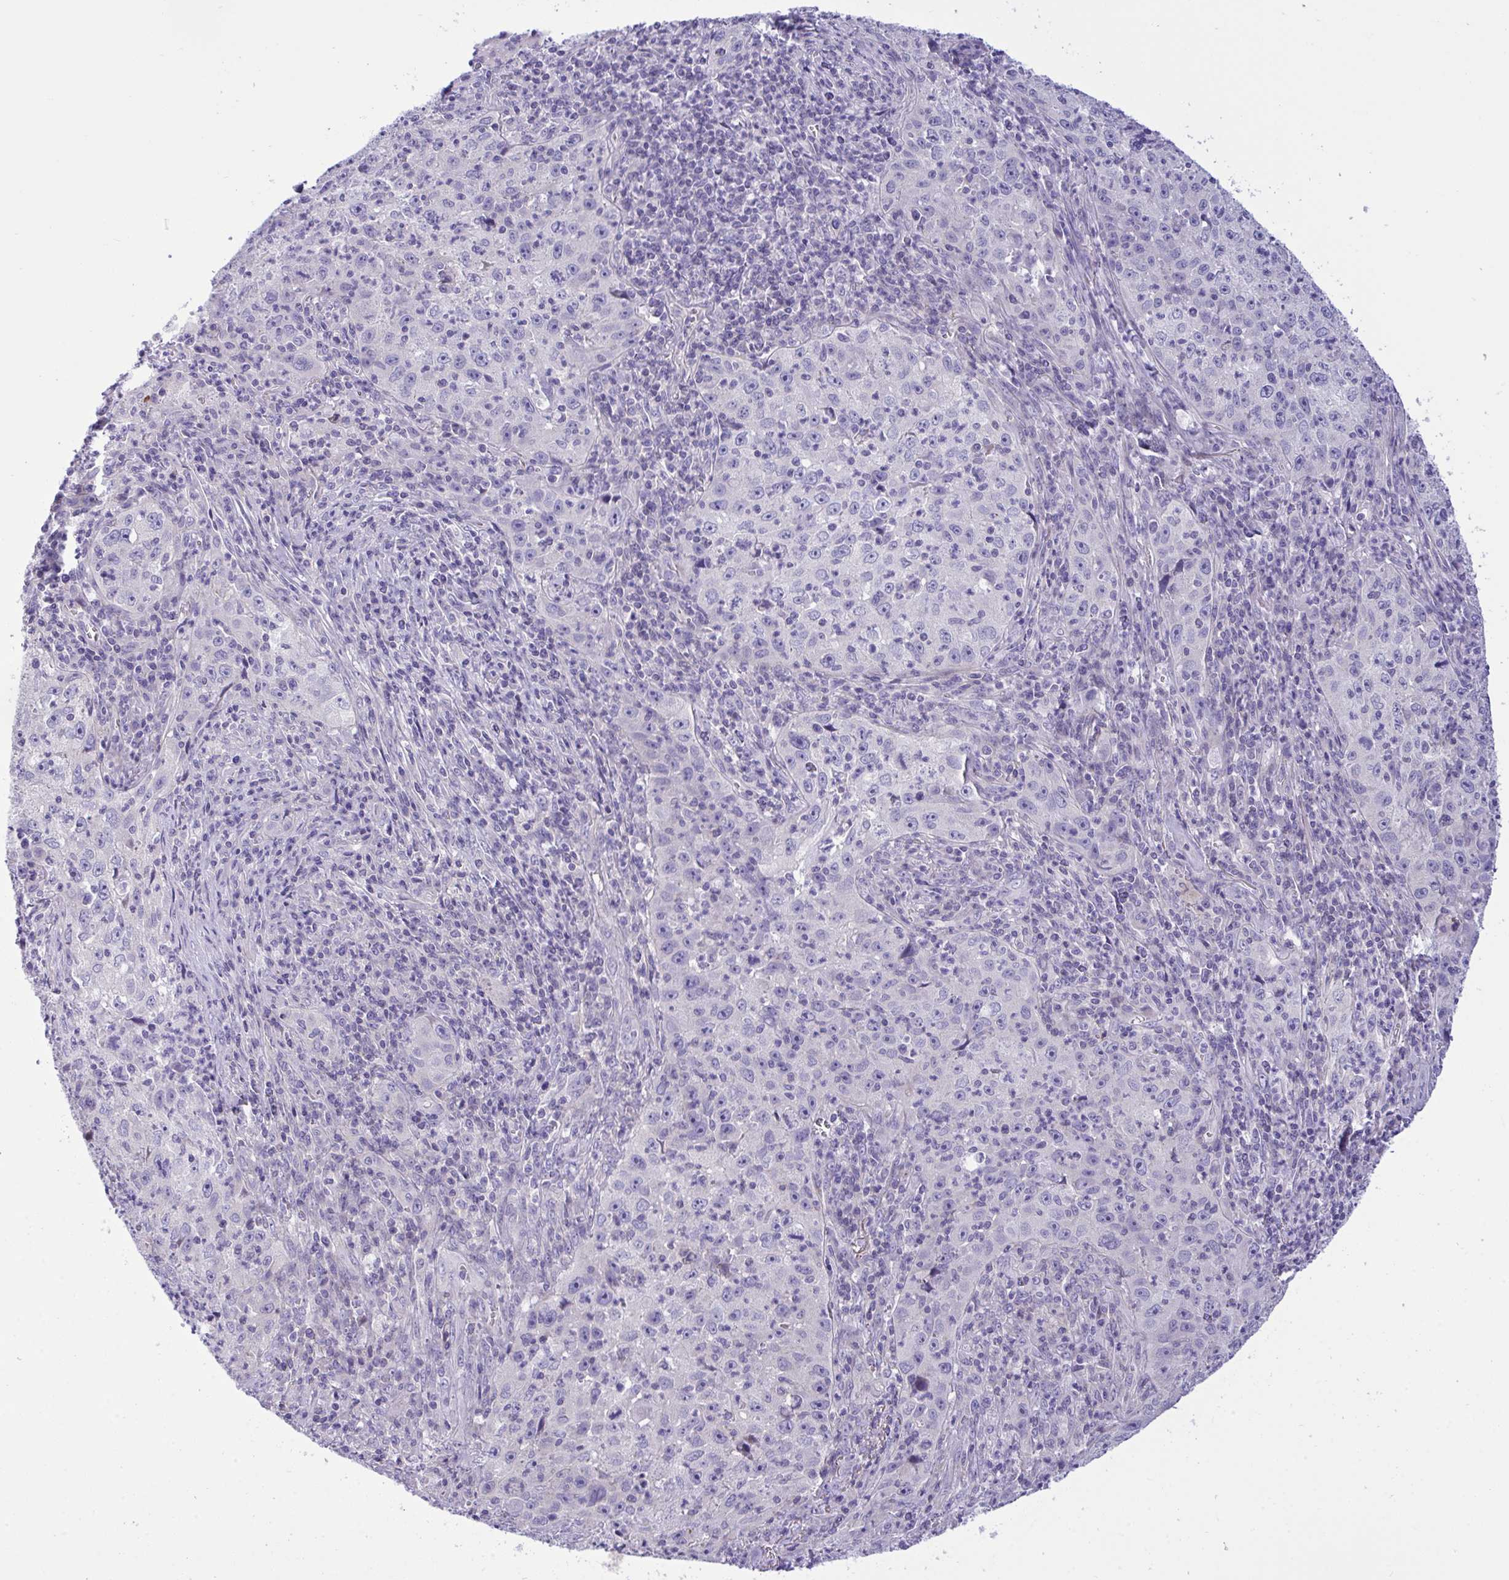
{"staining": {"intensity": "negative", "quantity": "none", "location": "none"}, "tissue": "lung cancer", "cell_type": "Tumor cells", "image_type": "cancer", "snomed": [{"axis": "morphology", "description": "Squamous cell carcinoma, NOS"}, {"axis": "topography", "description": "Lung"}], "caption": "DAB (3,3'-diaminobenzidine) immunohistochemical staining of human squamous cell carcinoma (lung) demonstrates no significant staining in tumor cells. The staining is performed using DAB (3,3'-diaminobenzidine) brown chromogen with nuclei counter-stained in using hematoxylin.", "gene": "WDR97", "patient": {"sex": "male", "age": 71}}